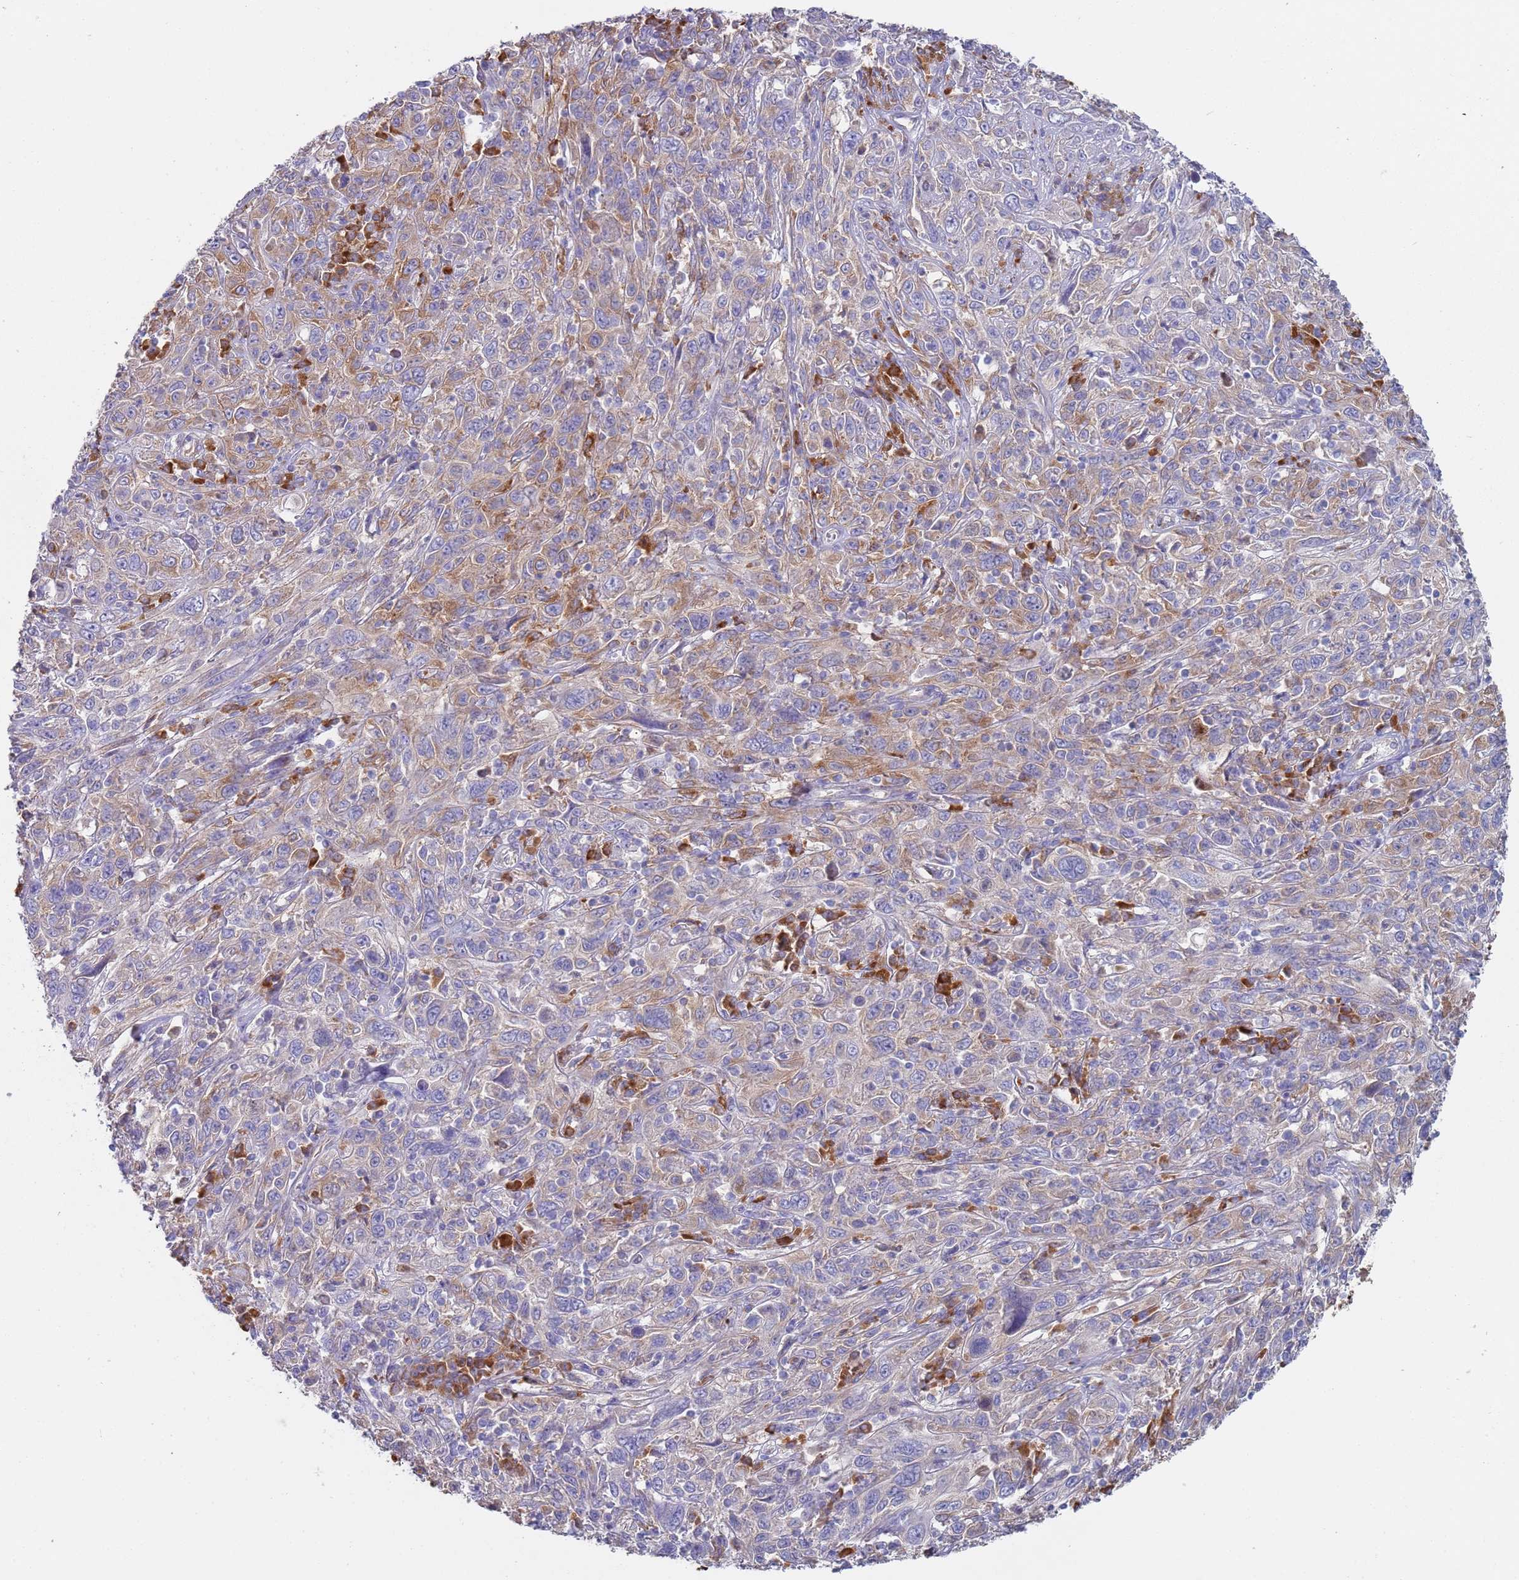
{"staining": {"intensity": "moderate", "quantity": "25%-75%", "location": "cytoplasmic/membranous"}, "tissue": "cervical cancer", "cell_type": "Tumor cells", "image_type": "cancer", "snomed": [{"axis": "morphology", "description": "Squamous cell carcinoma, NOS"}, {"axis": "topography", "description": "Cervix"}], "caption": "High-magnification brightfield microscopy of cervical cancer (squamous cell carcinoma) stained with DAB (brown) and counterstained with hematoxylin (blue). tumor cells exhibit moderate cytoplasmic/membranous staining is present in about25%-75% of cells.", "gene": "ZNF844", "patient": {"sex": "female", "age": 46}}